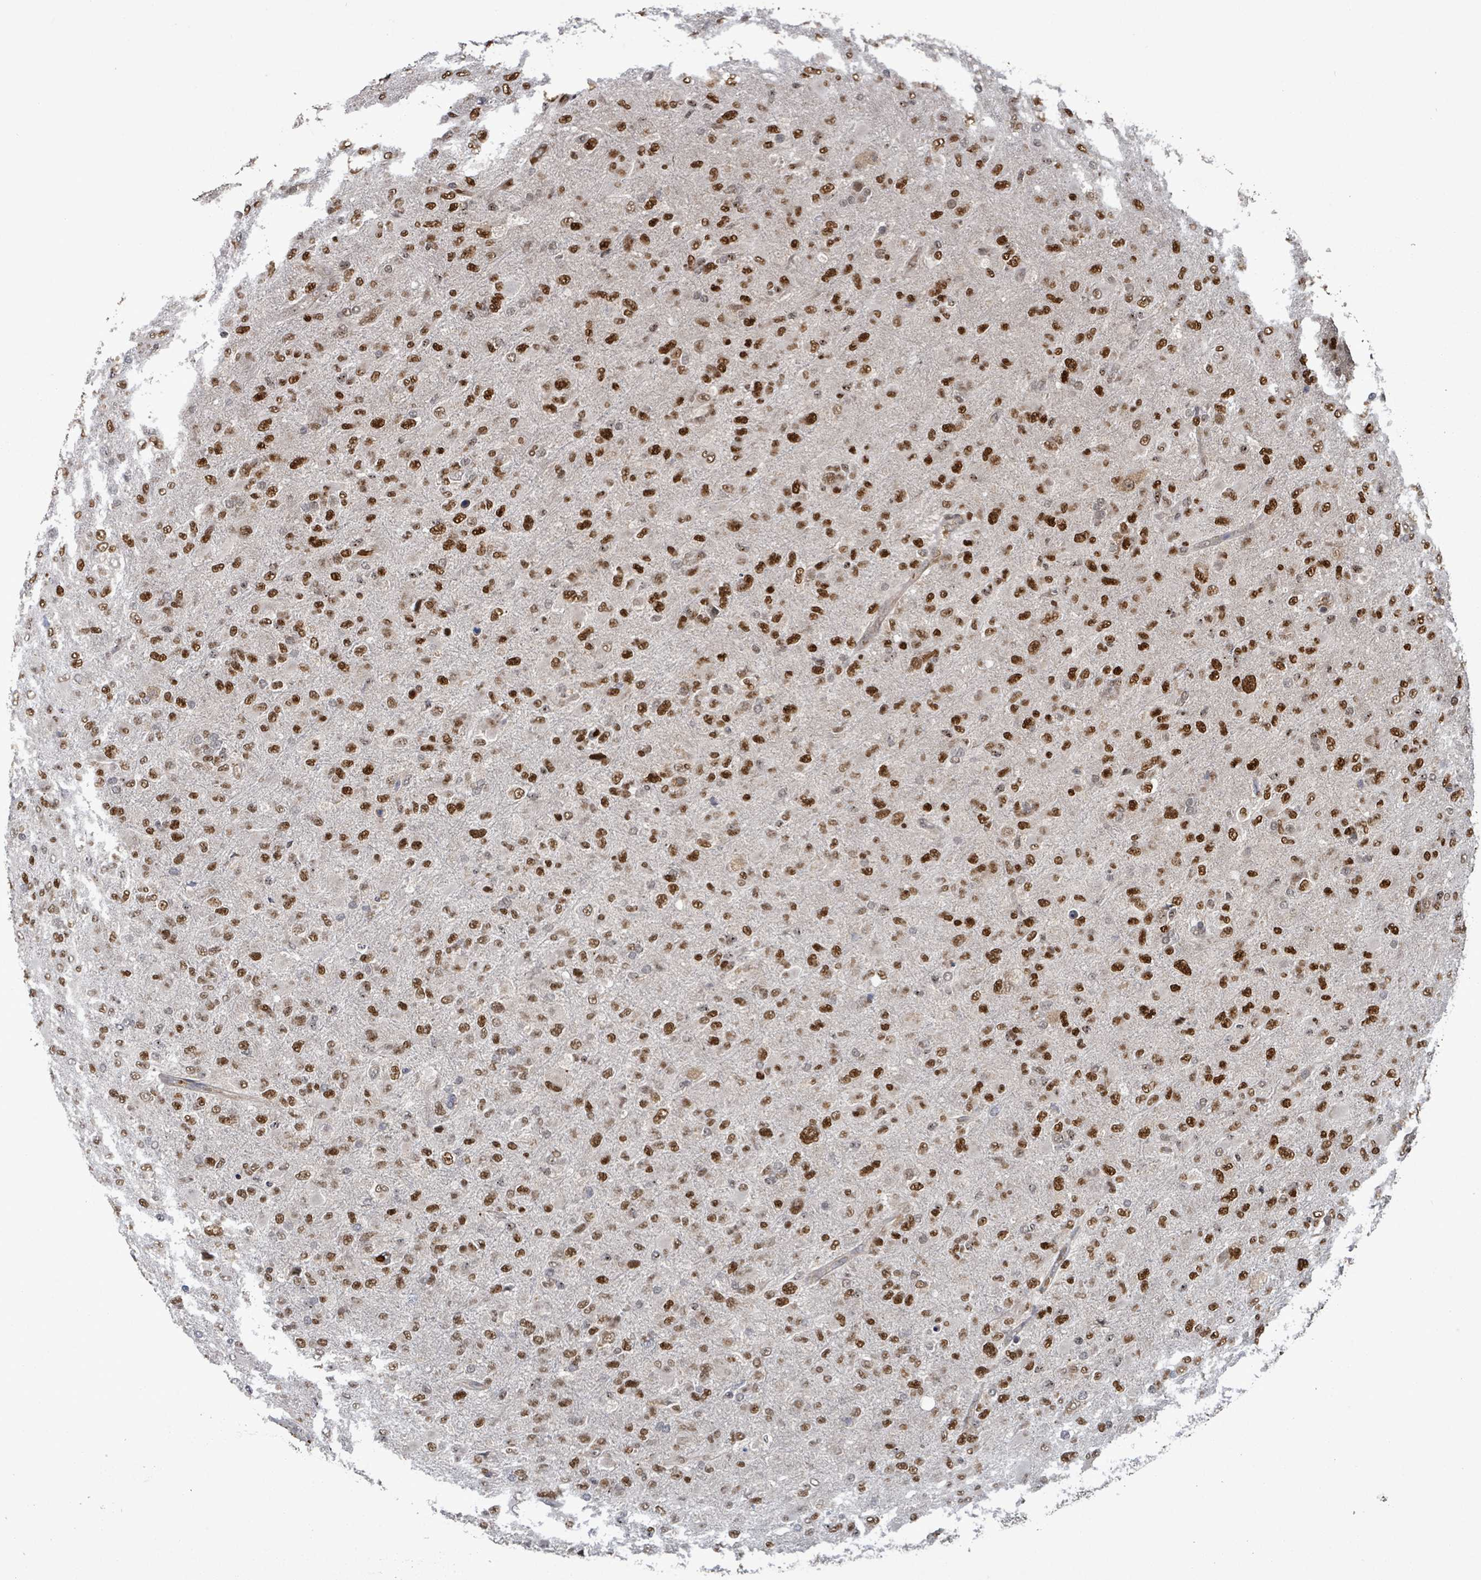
{"staining": {"intensity": "strong", "quantity": ">75%", "location": "nuclear"}, "tissue": "glioma", "cell_type": "Tumor cells", "image_type": "cancer", "snomed": [{"axis": "morphology", "description": "Glioma, malignant, Low grade"}, {"axis": "topography", "description": "Brain"}], "caption": "Tumor cells exhibit high levels of strong nuclear staining in about >75% of cells in human glioma.", "gene": "PATZ1", "patient": {"sex": "male", "age": 65}}